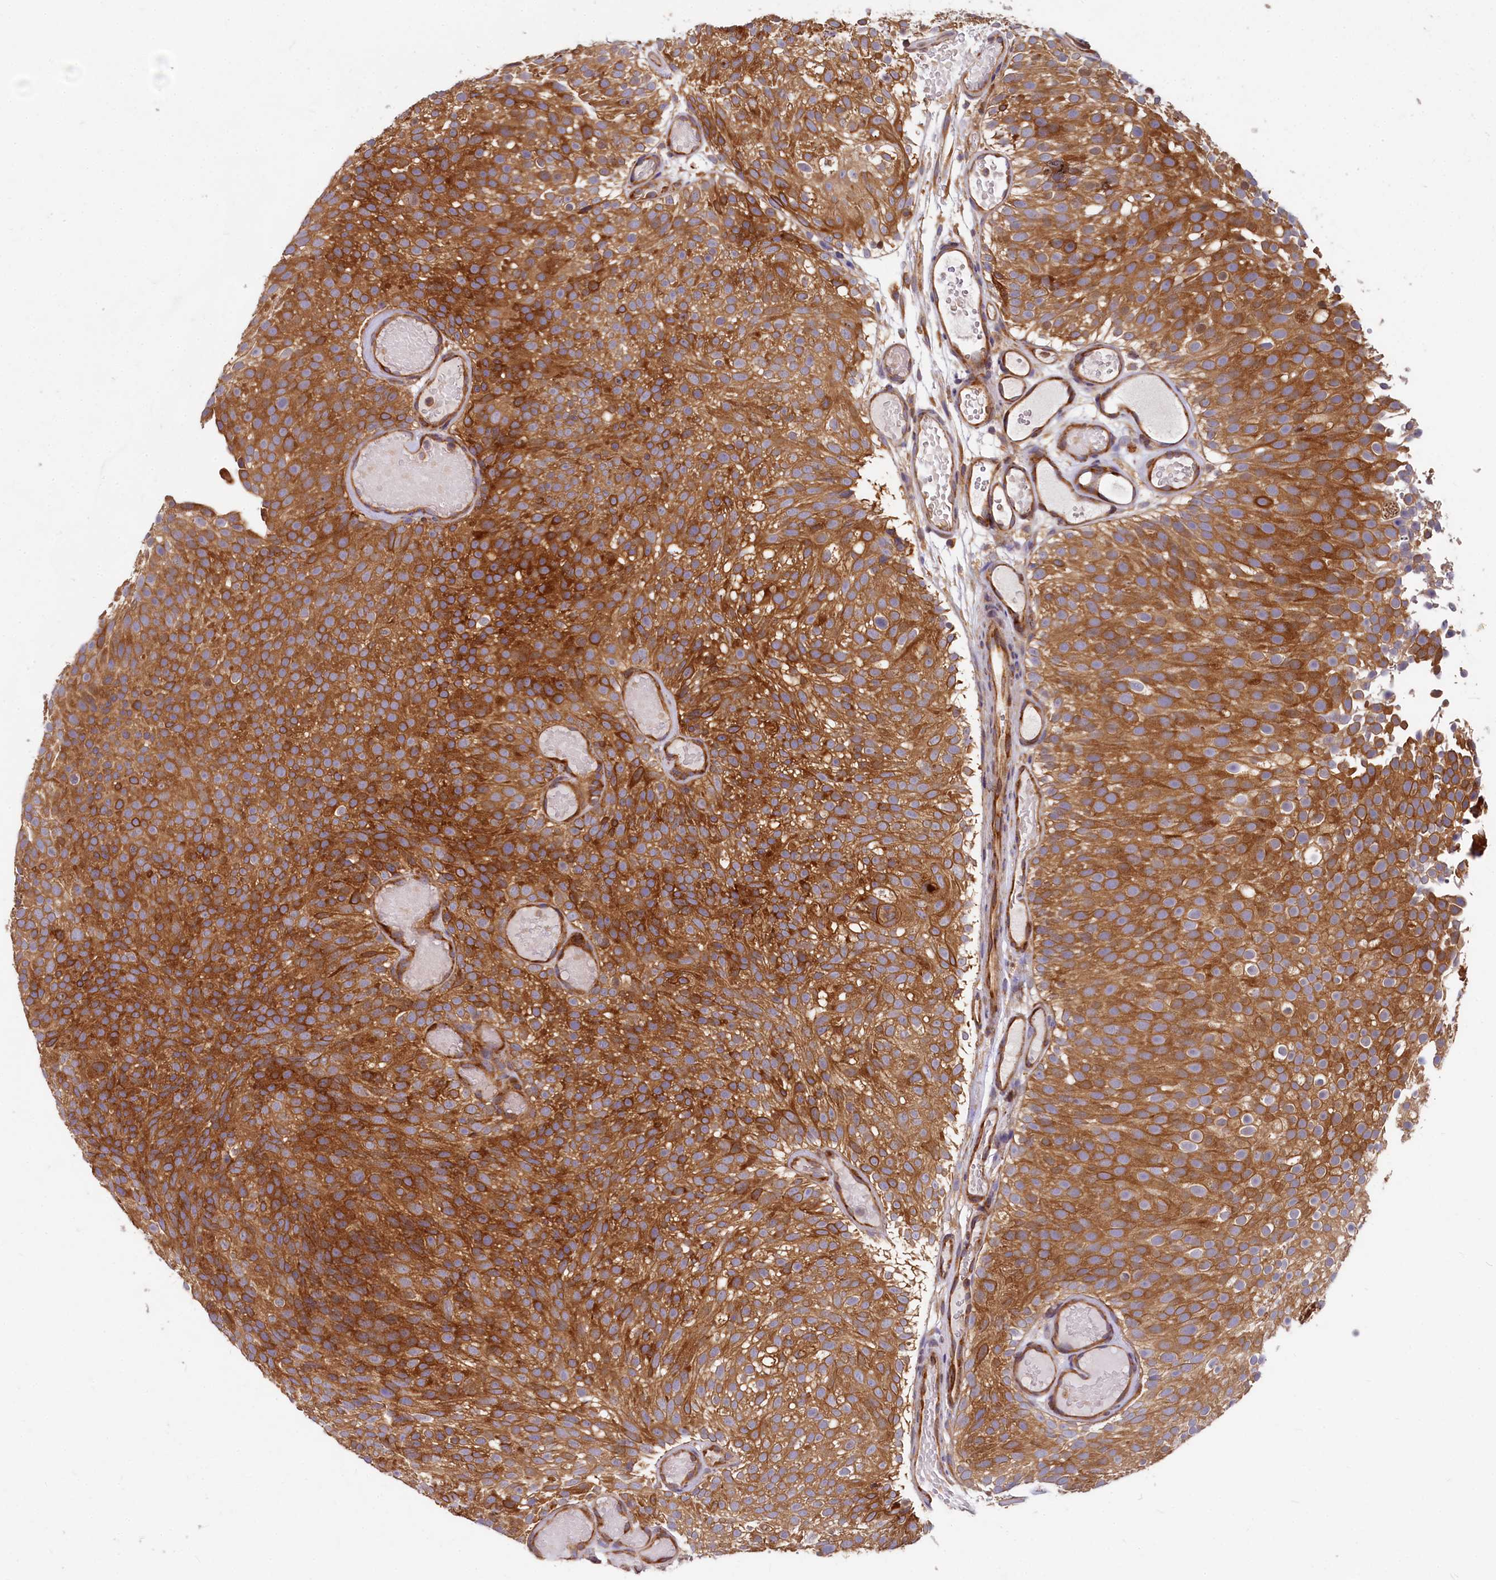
{"staining": {"intensity": "strong", "quantity": ">75%", "location": "cytoplasmic/membranous"}, "tissue": "urothelial cancer", "cell_type": "Tumor cells", "image_type": "cancer", "snomed": [{"axis": "morphology", "description": "Urothelial carcinoma, Low grade"}, {"axis": "topography", "description": "Urinary bladder"}], "caption": "IHC micrograph of human urothelial carcinoma (low-grade) stained for a protein (brown), which shows high levels of strong cytoplasmic/membranous staining in about >75% of tumor cells.", "gene": "EIF2B2", "patient": {"sex": "male", "age": 78}}